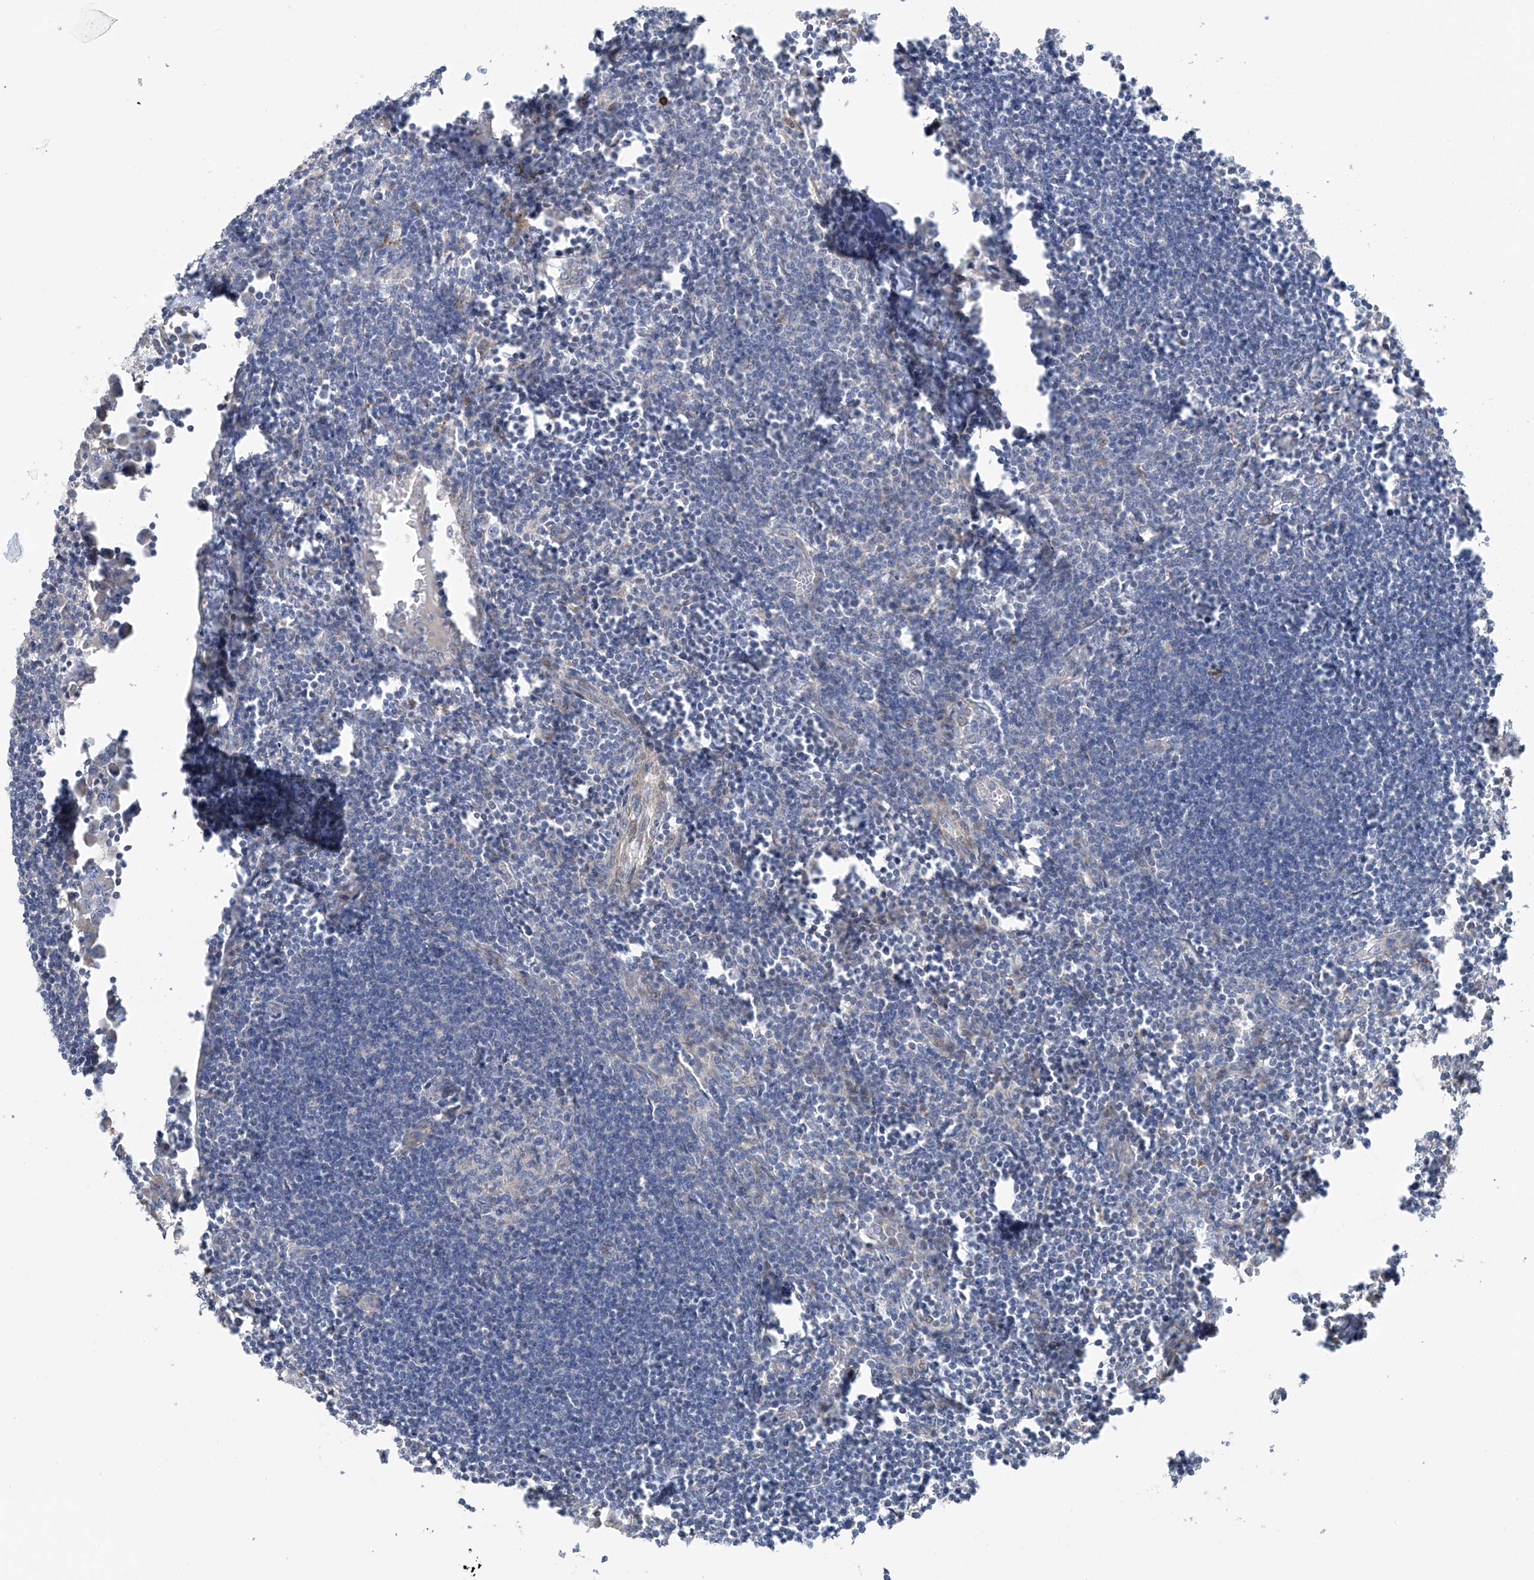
{"staining": {"intensity": "negative", "quantity": "none", "location": "none"}, "tissue": "lymph node", "cell_type": "Germinal center cells", "image_type": "normal", "snomed": [{"axis": "morphology", "description": "Normal tissue, NOS"}, {"axis": "morphology", "description": "Malignant melanoma, Metastatic site"}, {"axis": "topography", "description": "Lymph node"}], "caption": "There is no significant expression in germinal center cells of lymph node. (IHC, brightfield microscopy, high magnification).", "gene": "ZNF641", "patient": {"sex": "male", "age": 41}}